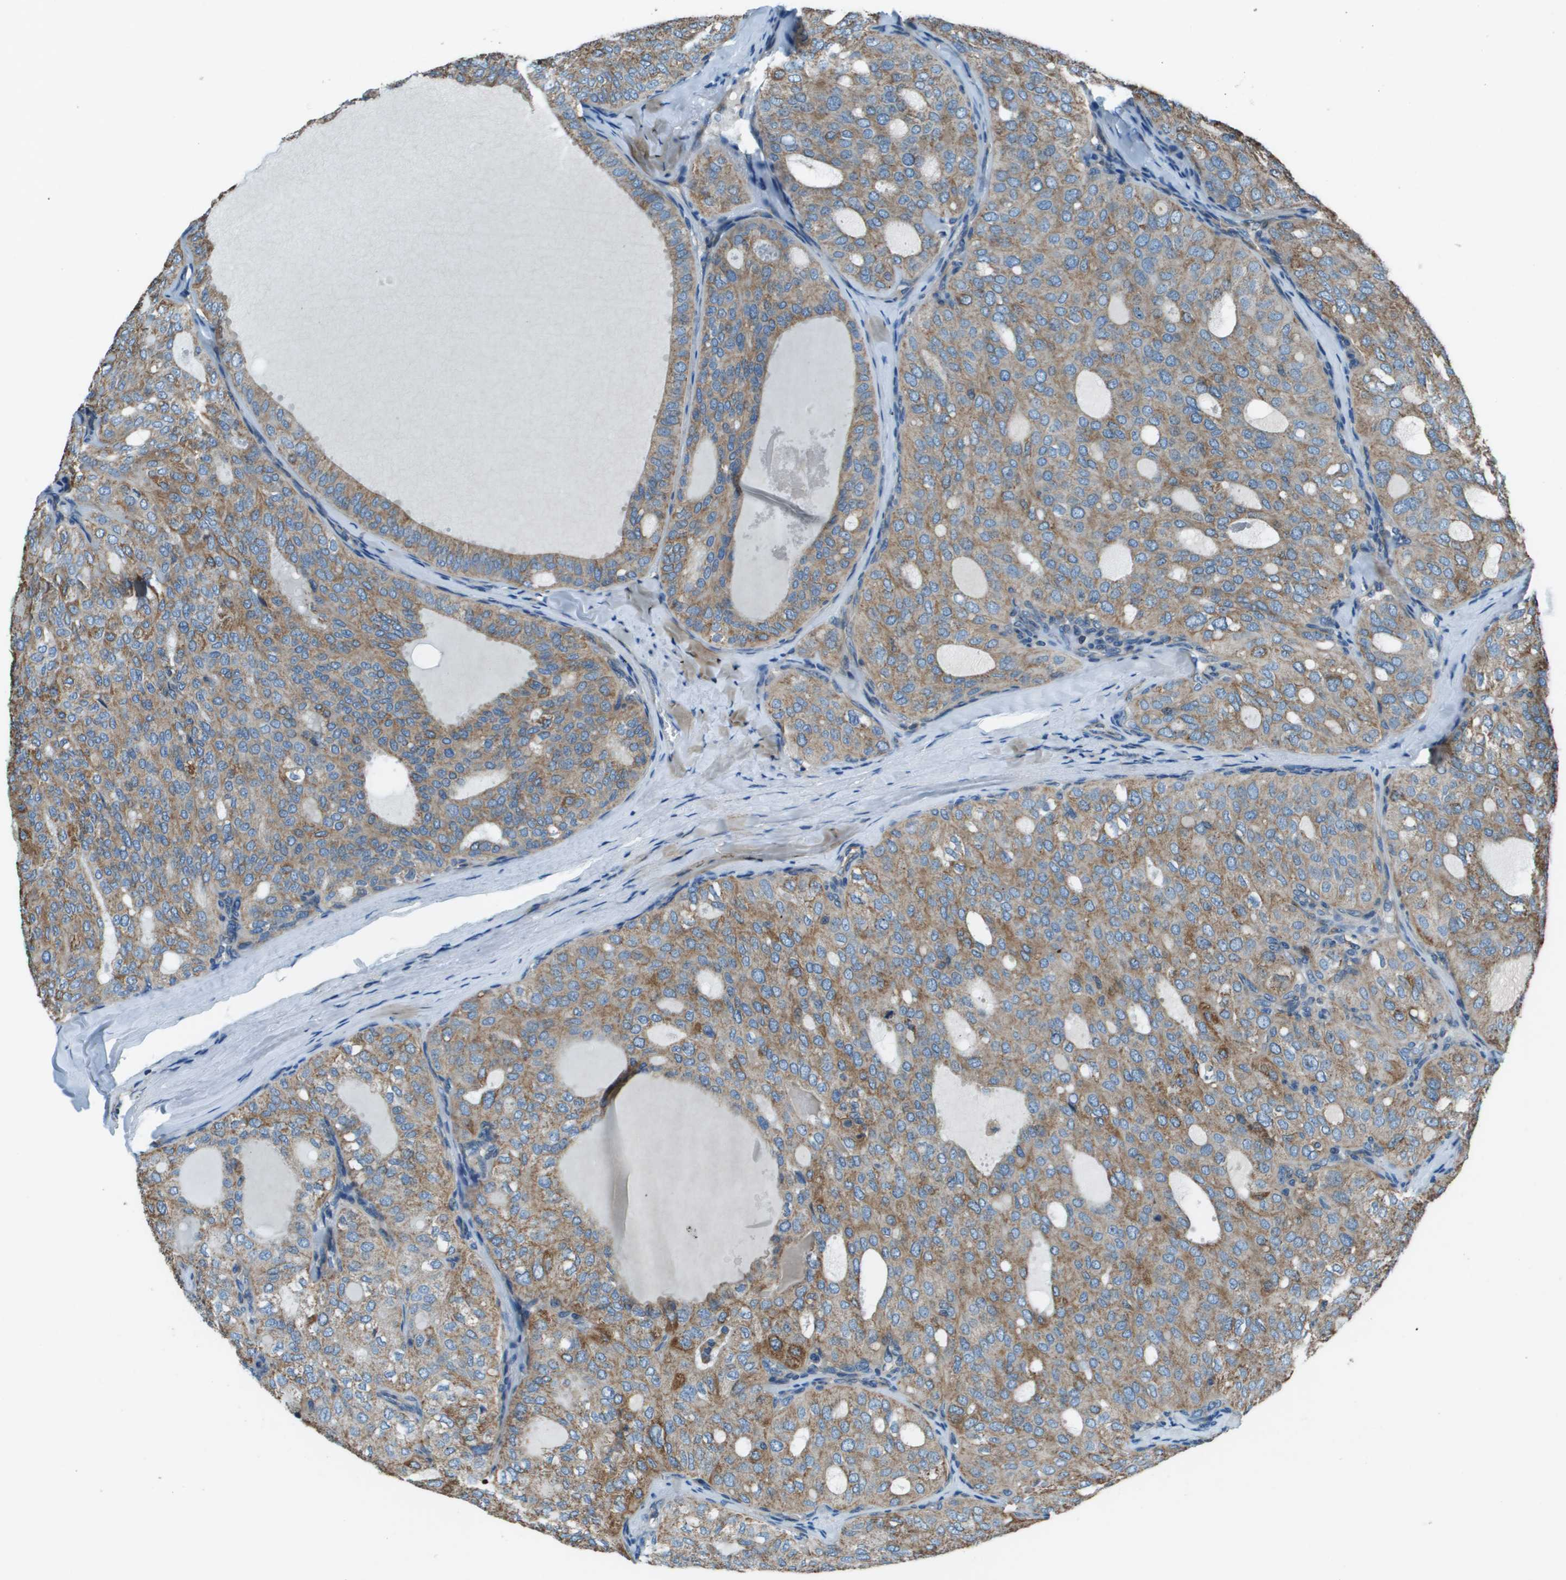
{"staining": {"intensity": "moderate", "quantity": ">75%", "location": "cytoplasmic/membranous"}, "tissue": "thyroid cancer", "cell_type": "Tumor cells", "image_type": "cancer", "snomed": [{"axis": "morphology", "description": "Follicular adenoma carcinoma, NOS"}, {"axis": "topography", "description": "Thyroid gland"}], "caption": "Brown immunohistochemical staining in human thyroid cancer demonstrates moderate cytoplasmic/membranous positivity in about >75% of tumor cells.", "gene": "TMEM51", "patient": {"sex": "male", "age": 75}}